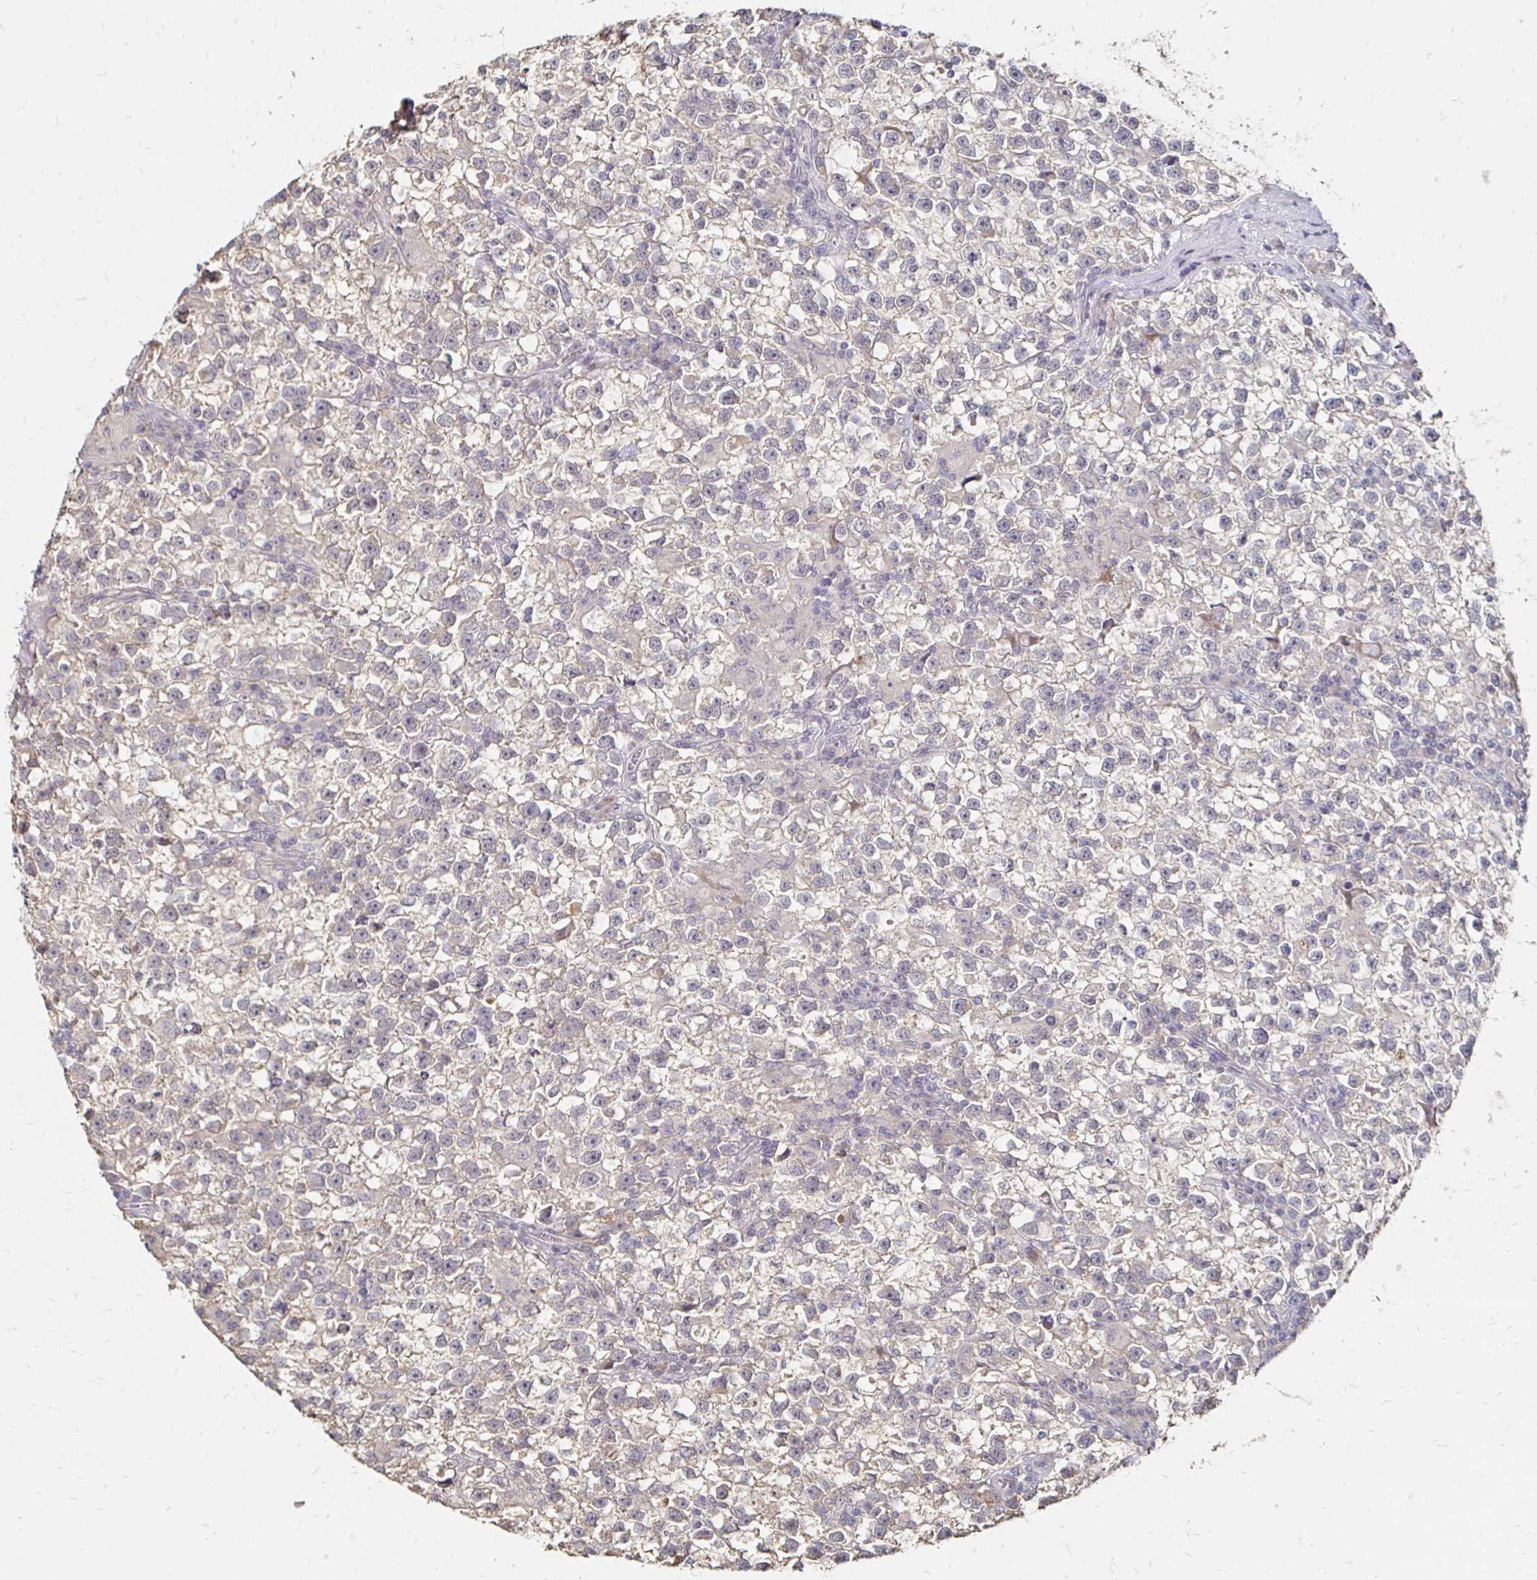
{"staining": {"intensity": "negative", "quantity": "none", "location": "none"}, "tissue": "testis cancer", "cell_type": "Tumor cells", "image_type": "cancer", "snomed": [{"axis": "morphology", "description": "Seminoma, NOS"}, {"axis": "topography", "description": "Testis"}], "caption": "Immunohistochemistry histopathology image of human testis seminoma stained for a protein (brown), which shows no expression in tumor cells.", "gene": "ZNF727", "patient": {"sex": "male", "age": 31}}